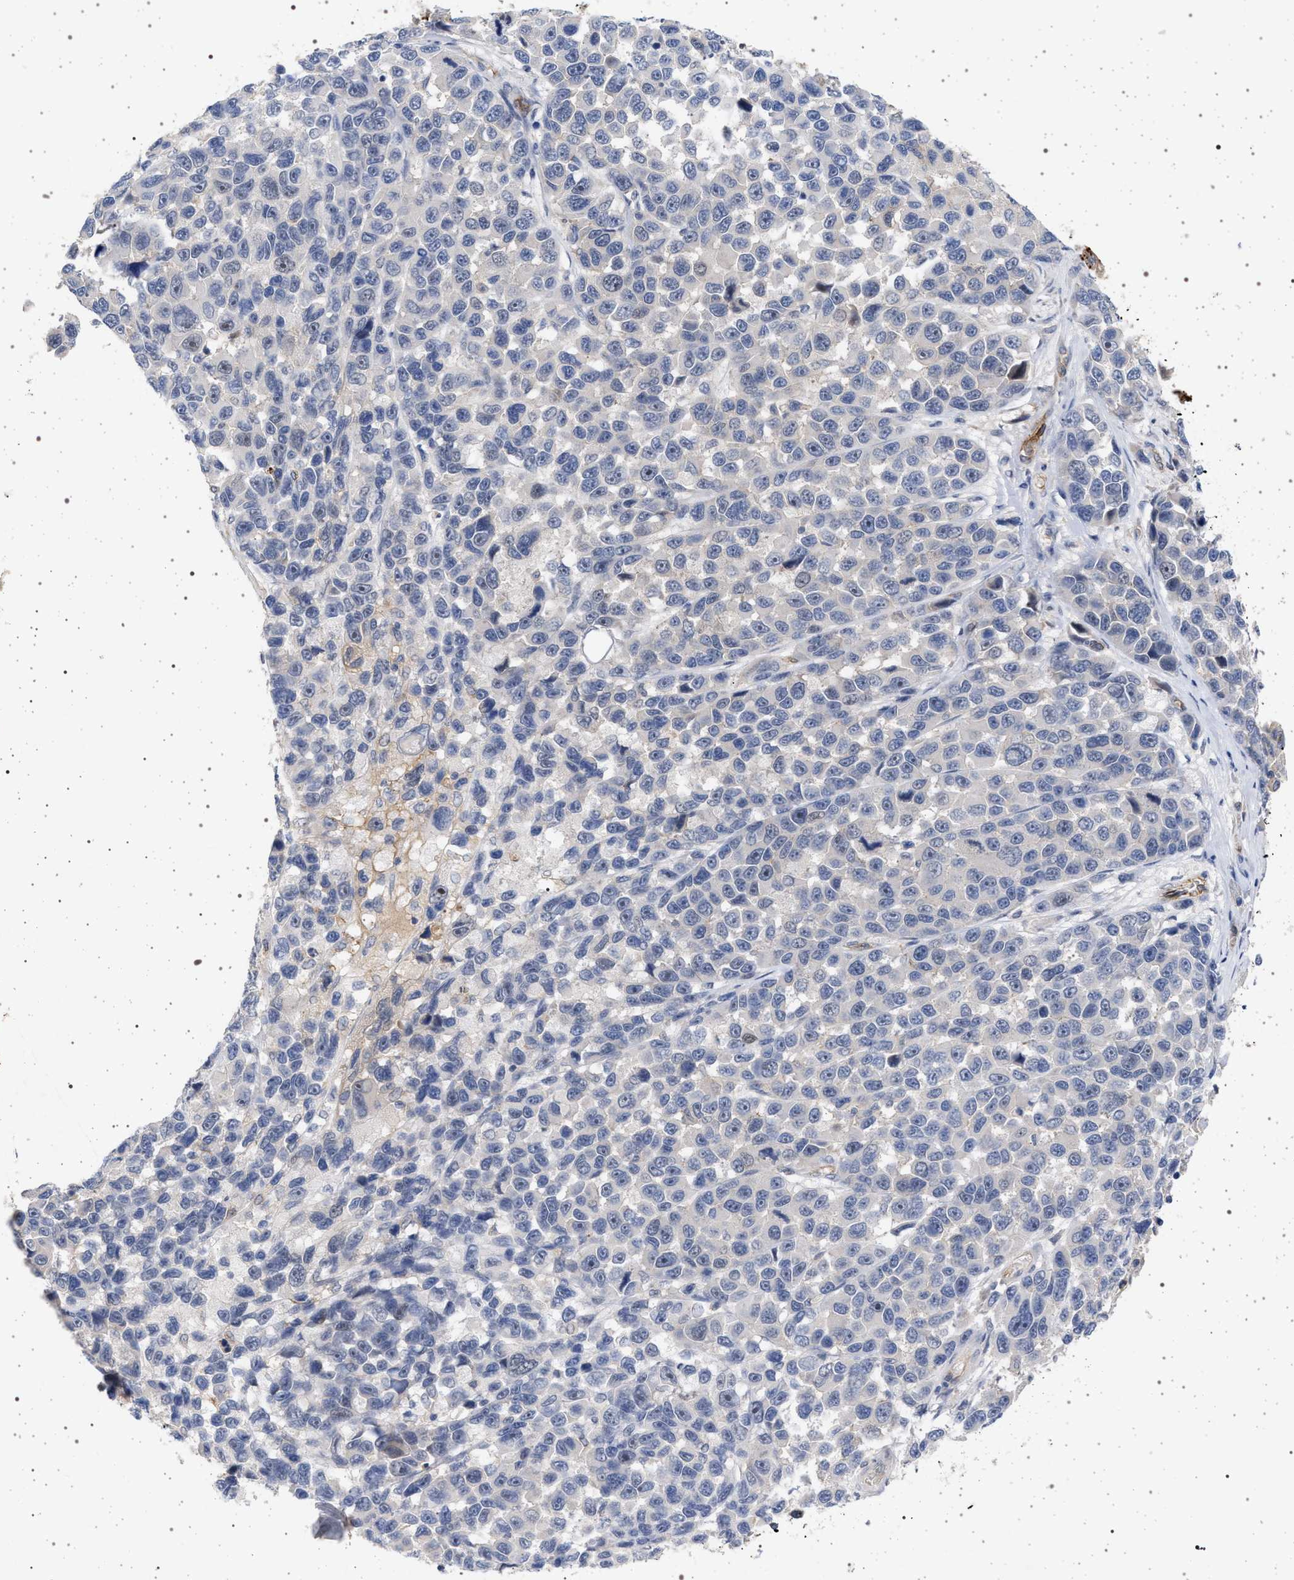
{"staining": {"intensity": "negative", "quantity": "none", "location": "none"}, "tissue": "melanoma", "cell_type": "Tumor cells", "image_type": "cancer", "snomed": [{"axis": "morphology", "description": "Malignant melanoma, NOS"}, {"axis": "topography", "description": "Skin"}], "caption": "A high-resolution image shows immunohistochemistry (IHC) staining of malignant melanoma, which demonstrates no significant positivity in tumor cells. The staining is performed using DAB (3,3'-diaminobenzidine) brown chromogen with nuclei counter-stained in using hematoxylin.", "gene": "RBM48", "patient": {"sex": "male", "age": 53}}